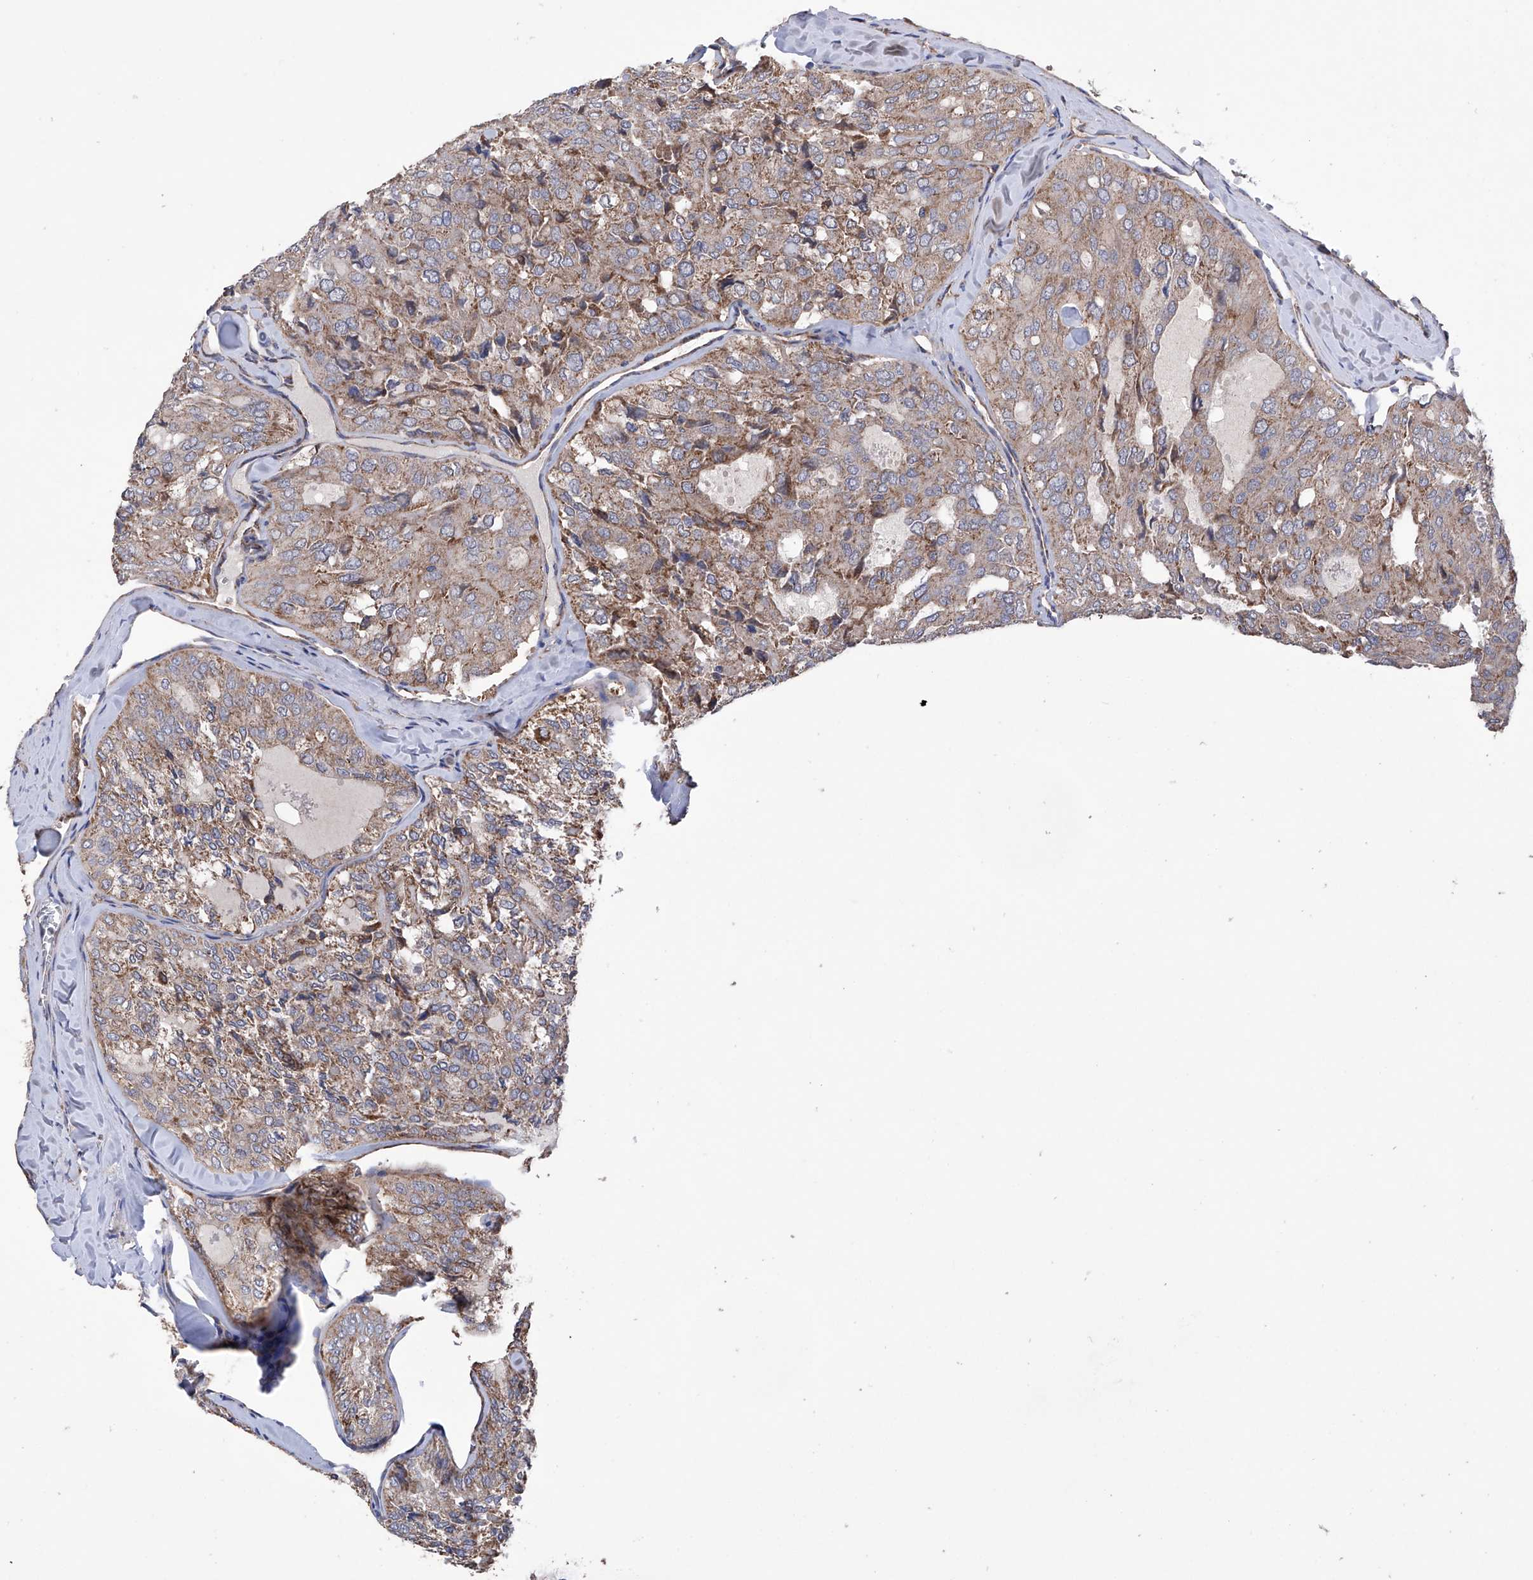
{"staining": {"intensity": "weak", "quantity": ">75%", "location": "cytoplasmic/membranous"}, "tissue": "thyroid cancer", "cell_type": "Tumor cells", "image_type": "cancer", "snomed": [{"axis": "morphology", "description": "Follicular adenoma carcinoma, NOS"}, {"axis": "topography", "description": "Thyroid gland"}], "caption": "The image shows staining of thyroid cancer, revealing weak cytoplasmic/membranous protein staining (brown color) within tumor cells. The protein of interest is stained brown, and the nuclei are stained in blue (DAB IHC with brightfield microscopy, high magnification).", "gene": "EFCAB2", "patient": {"sex": "male", "age": 75}}